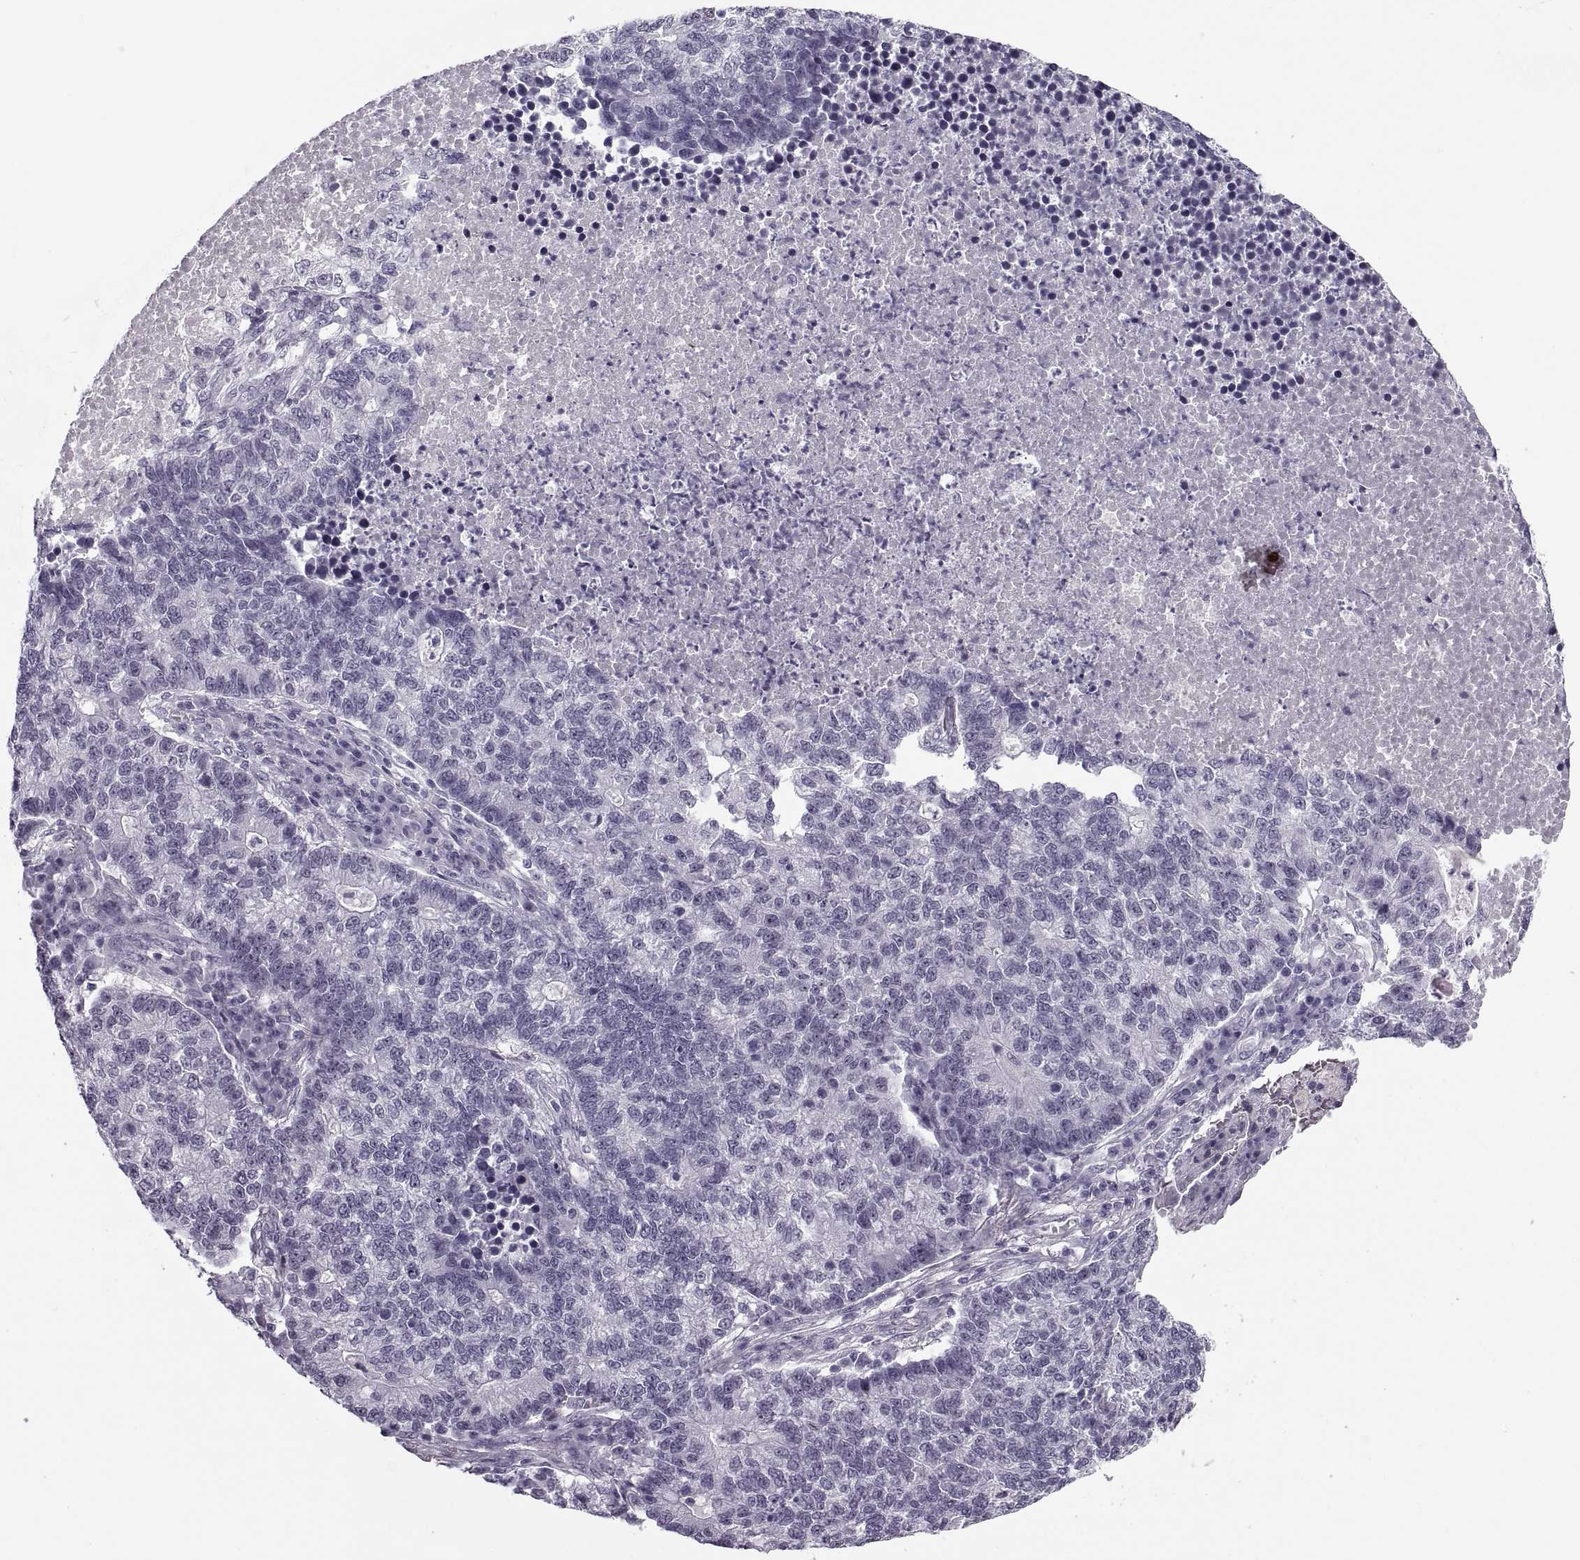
{"staining": {"intensity": "negative", "quantity": "none", "location": "none"}, "tissue": "lung cancer", "cell_type": "Tumor cells", "image_type": "cancer", "snomed": [{"axis": "morphology", "description": "Adenocarcinoma, NOS"}, {"axis": "topography", "description": "Lung"}], "caption": "This is an immunohistochemistry image of human lung adenocarcinoma. There is no positivity in tumor cells.", "gene": "TBC1D3G", "patient": {"sex": "male", "age": 57}}